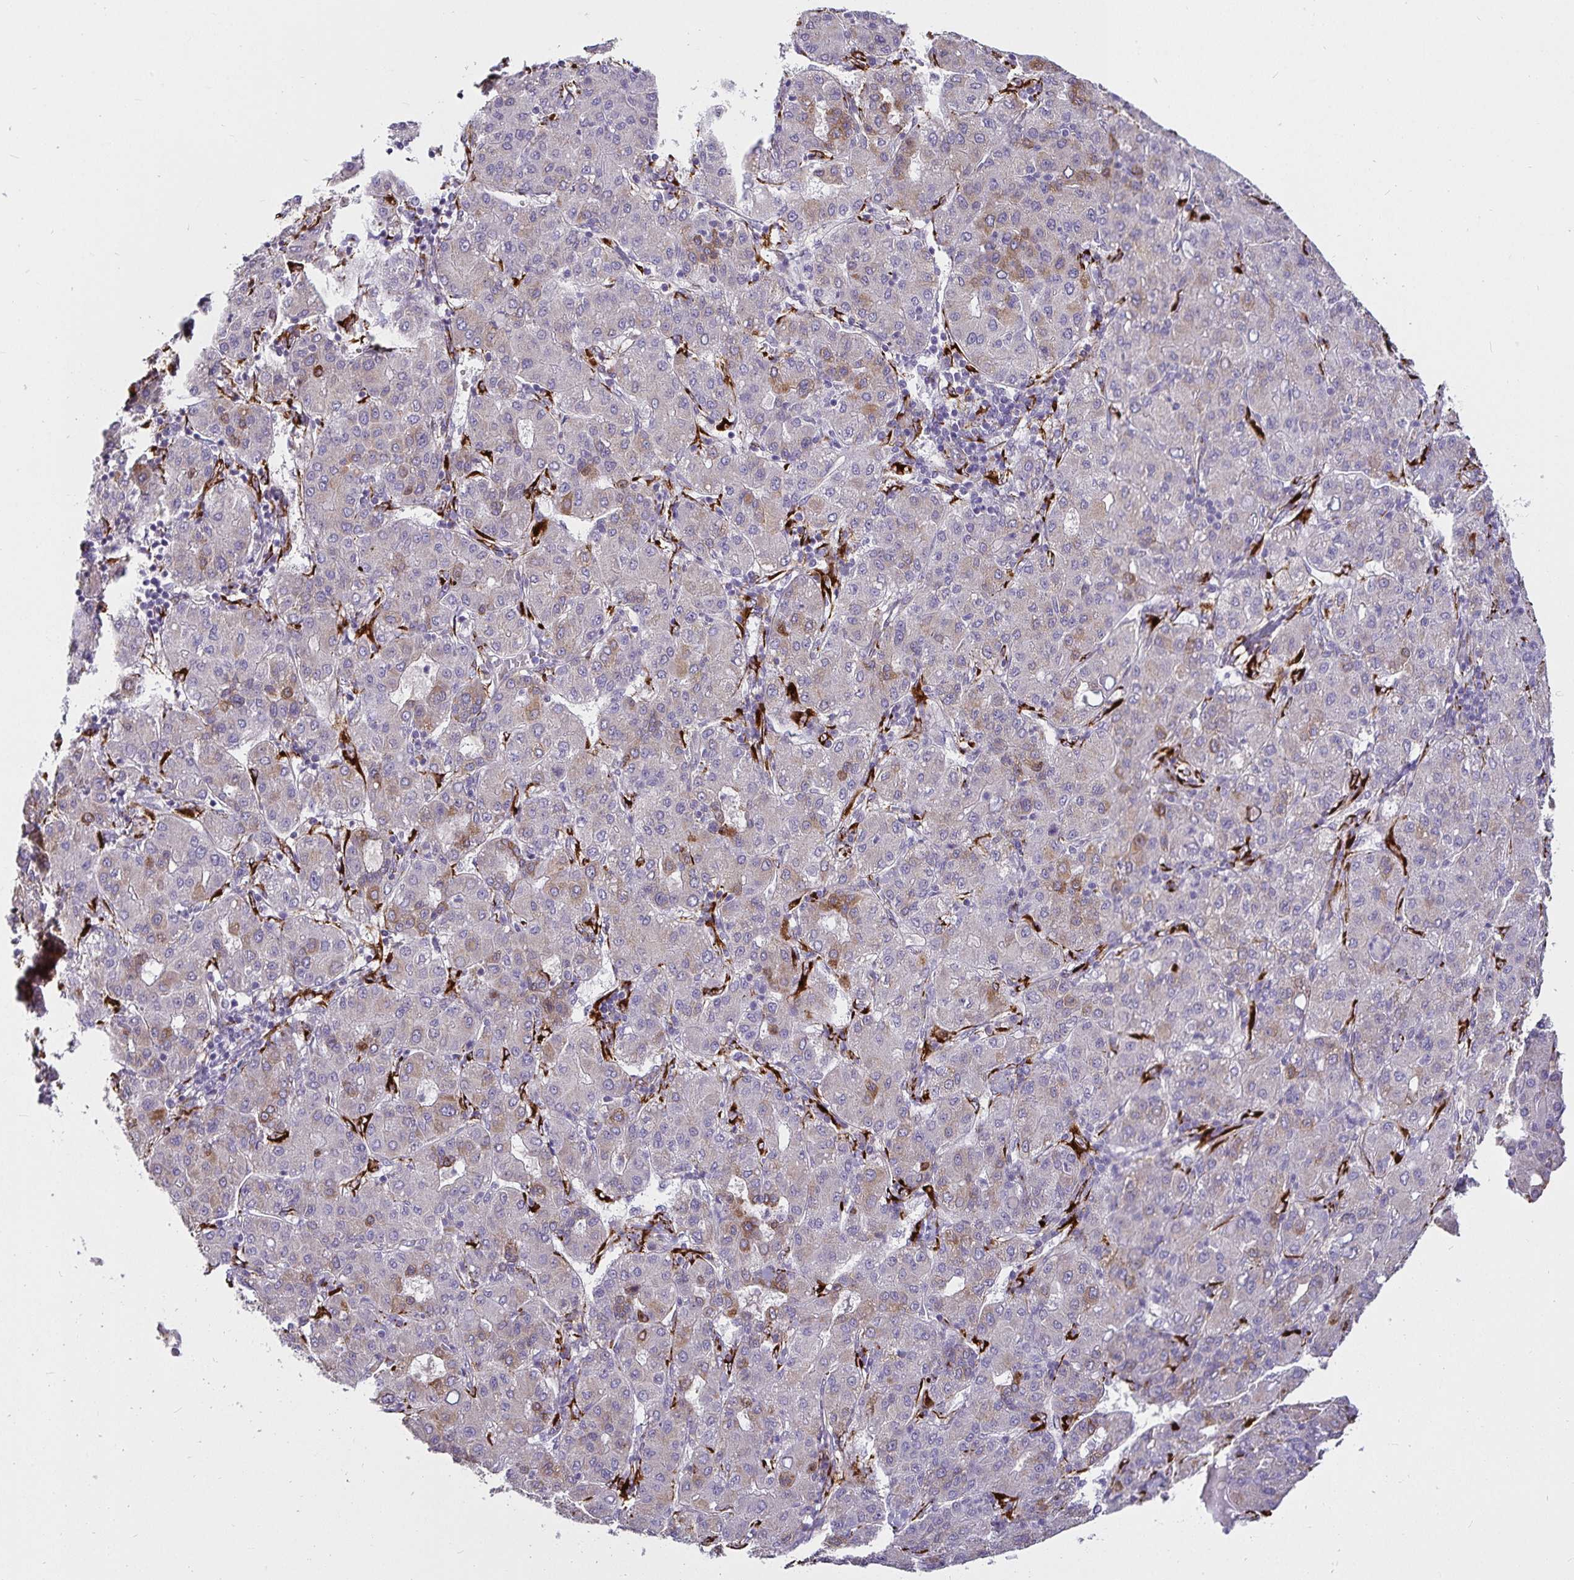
{"staining": {"intensity": "moderate", "quantity": "<25%", "location": "cytoplasmic/membranous"}, "tissue": "liver cancer", "cell_type": "Tumor cells", "image_type": "cancer", "snomed": [{"axis": "morphology", "description": "Carcinoma, Hepatocellular, NOS"}, {"axis": "topography", "description": "Liver"}], "caption": "Hepatocellular carcinoma (liver) tissue demonstrates moderate cytoplasmic/membranous expression in about <25% of tumor cells", "gene": "P4HA2", "patient": {"sex": "male", "age": 65}}